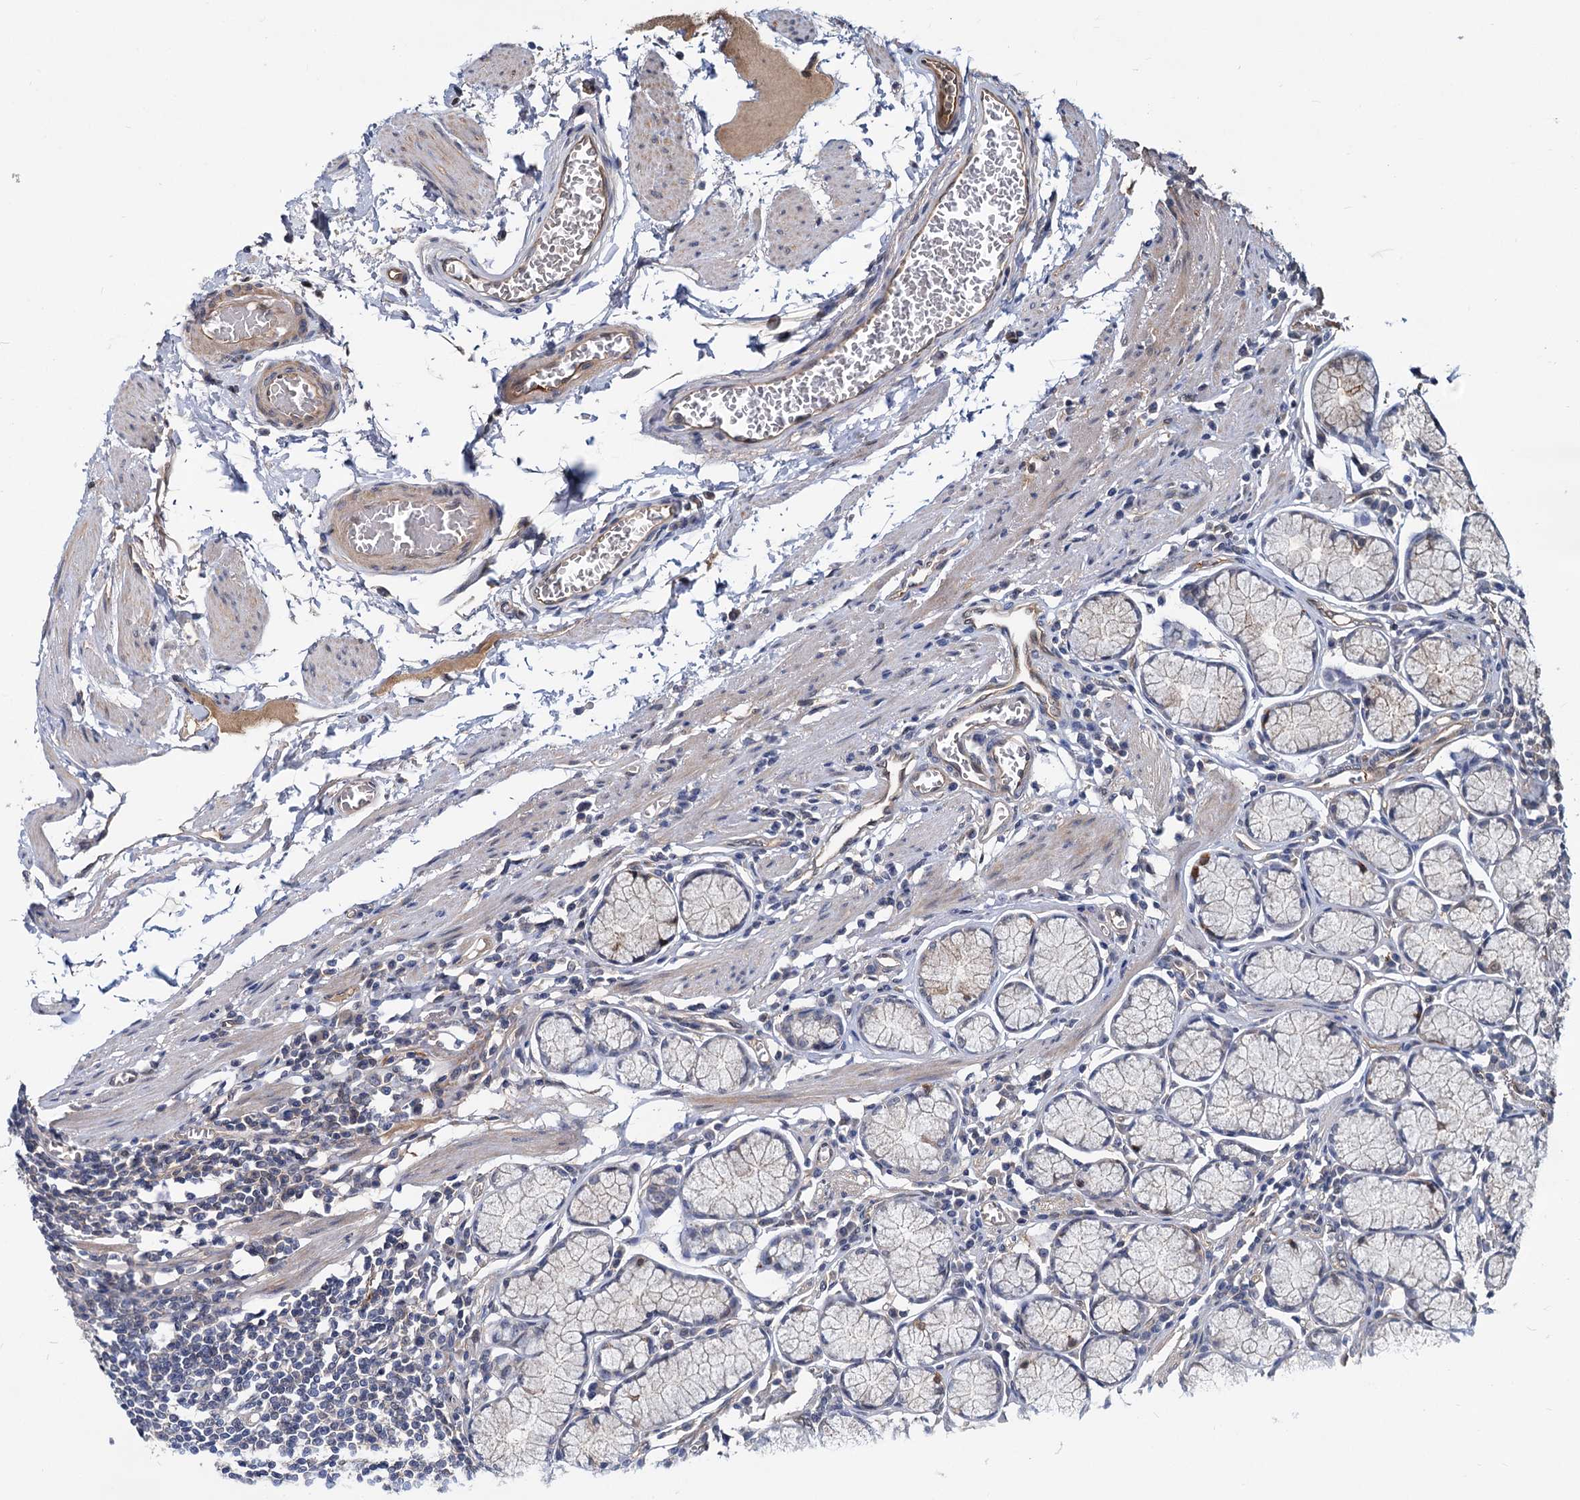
{"staining": {"intensity": "weak", "quantity": "<25%", "location": "cytoplasmic/membranous"}, "tissue": "stomach", "cell_type": "Glandular cells", "image_type": "normal", "snomed": [{"axis": "morphology", "description": "Normal tissue, NOS"}, {"axis": "topography", "description": "Stomach"}], "caption": "Immunohistochemical staining of normal stomach exhibits no significant expression in glandular cells.", "gene": "SNX15", "patient": {"sex": "male", "age": 55}}